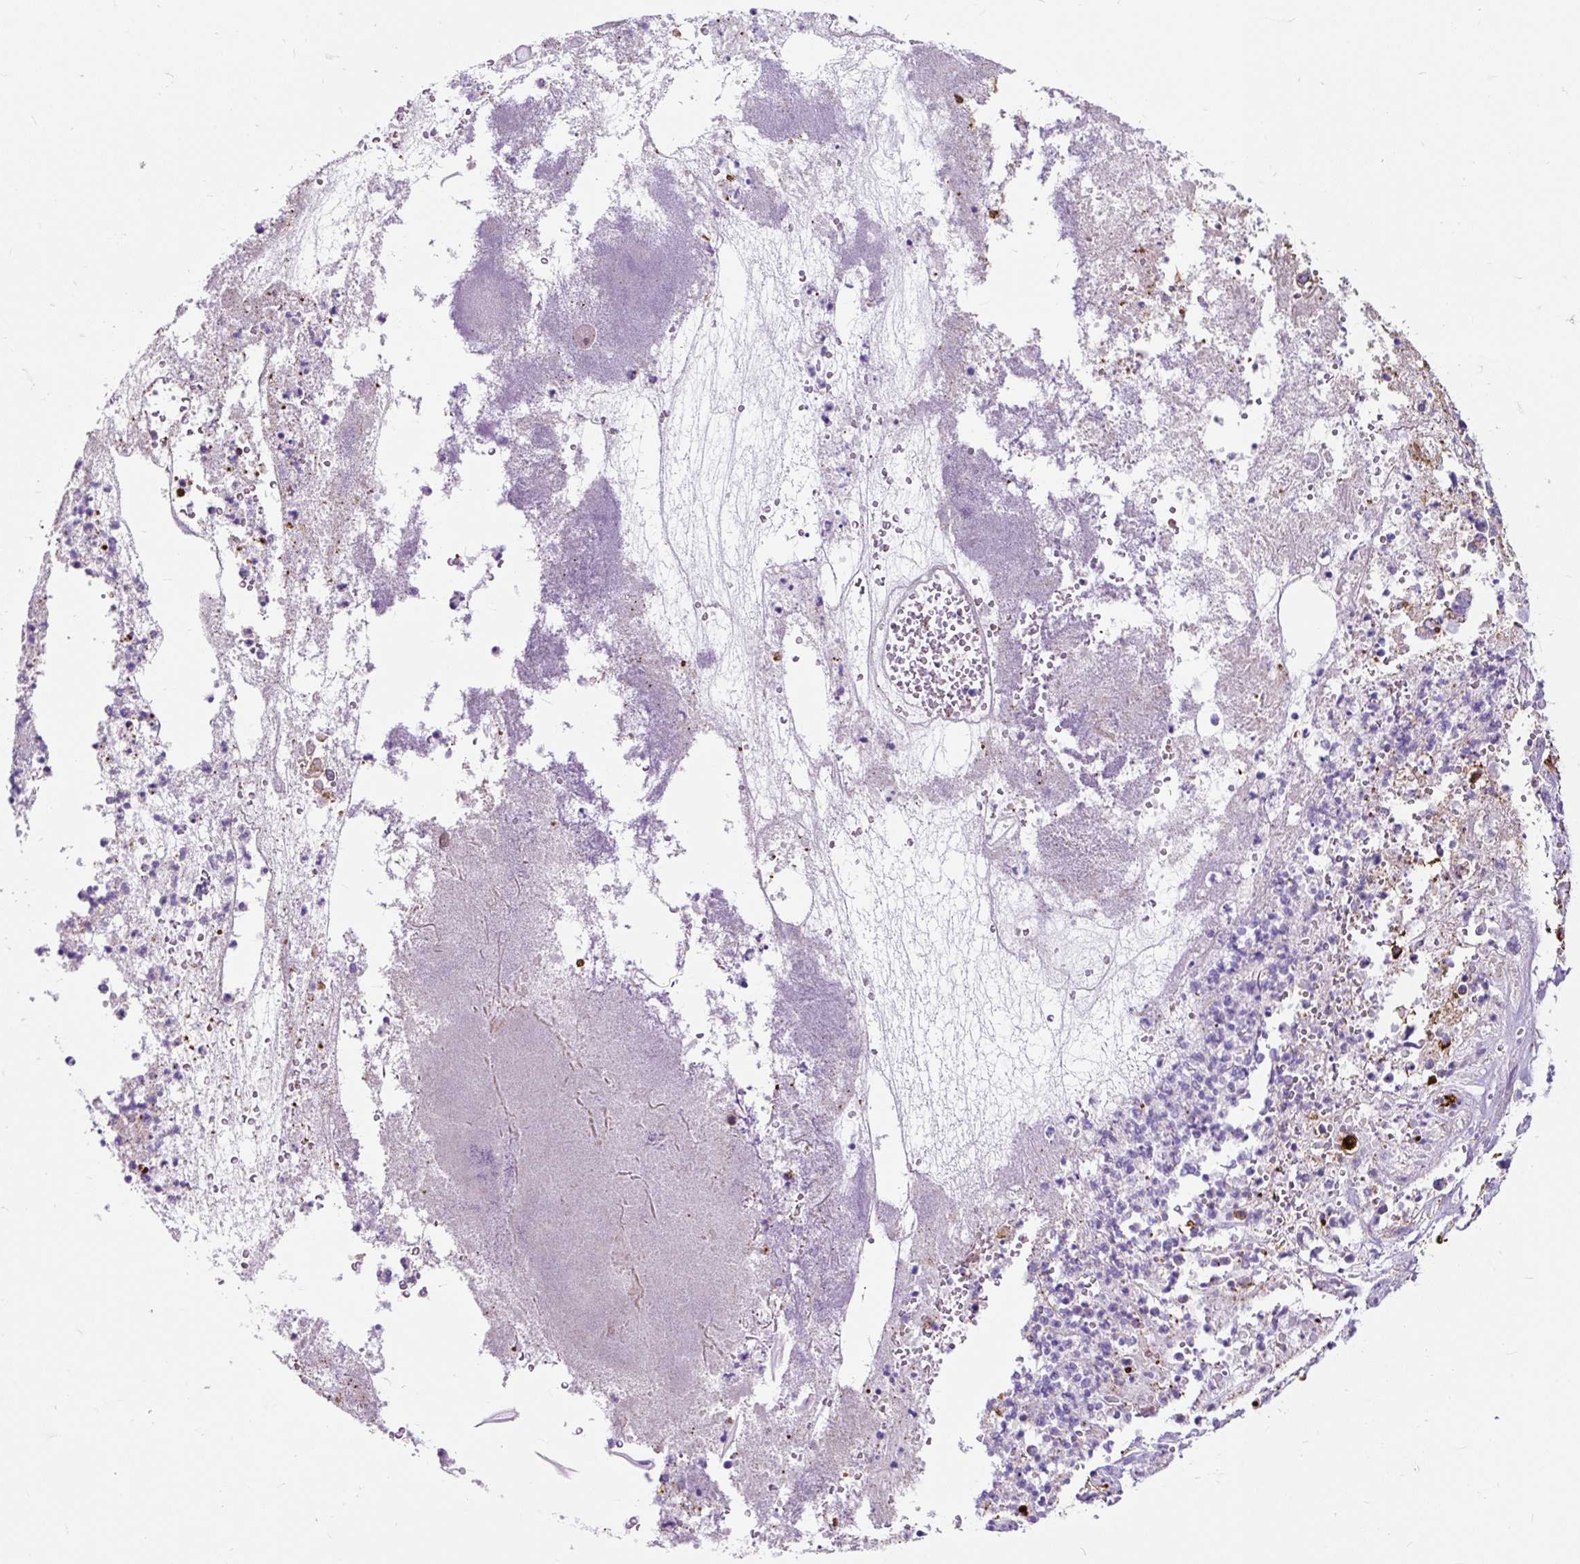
{"staining": {"intensity": "negative", "quantity": "none", "location": "none"}, "tissue": "stomach cancer", "cell_type": "Tumor cells", "image_type": "cancer", "snomed": [{"axis": "morphology", "description": "Adenocarcinoma, NOS"}, {"axis": "topography", "description": "Stomach"}], "caption": "There is no significant expression in tumor cells of stomach cancer.", "gene": "HLA-DRA", "patient": {"sex": "male", "age": 48}}